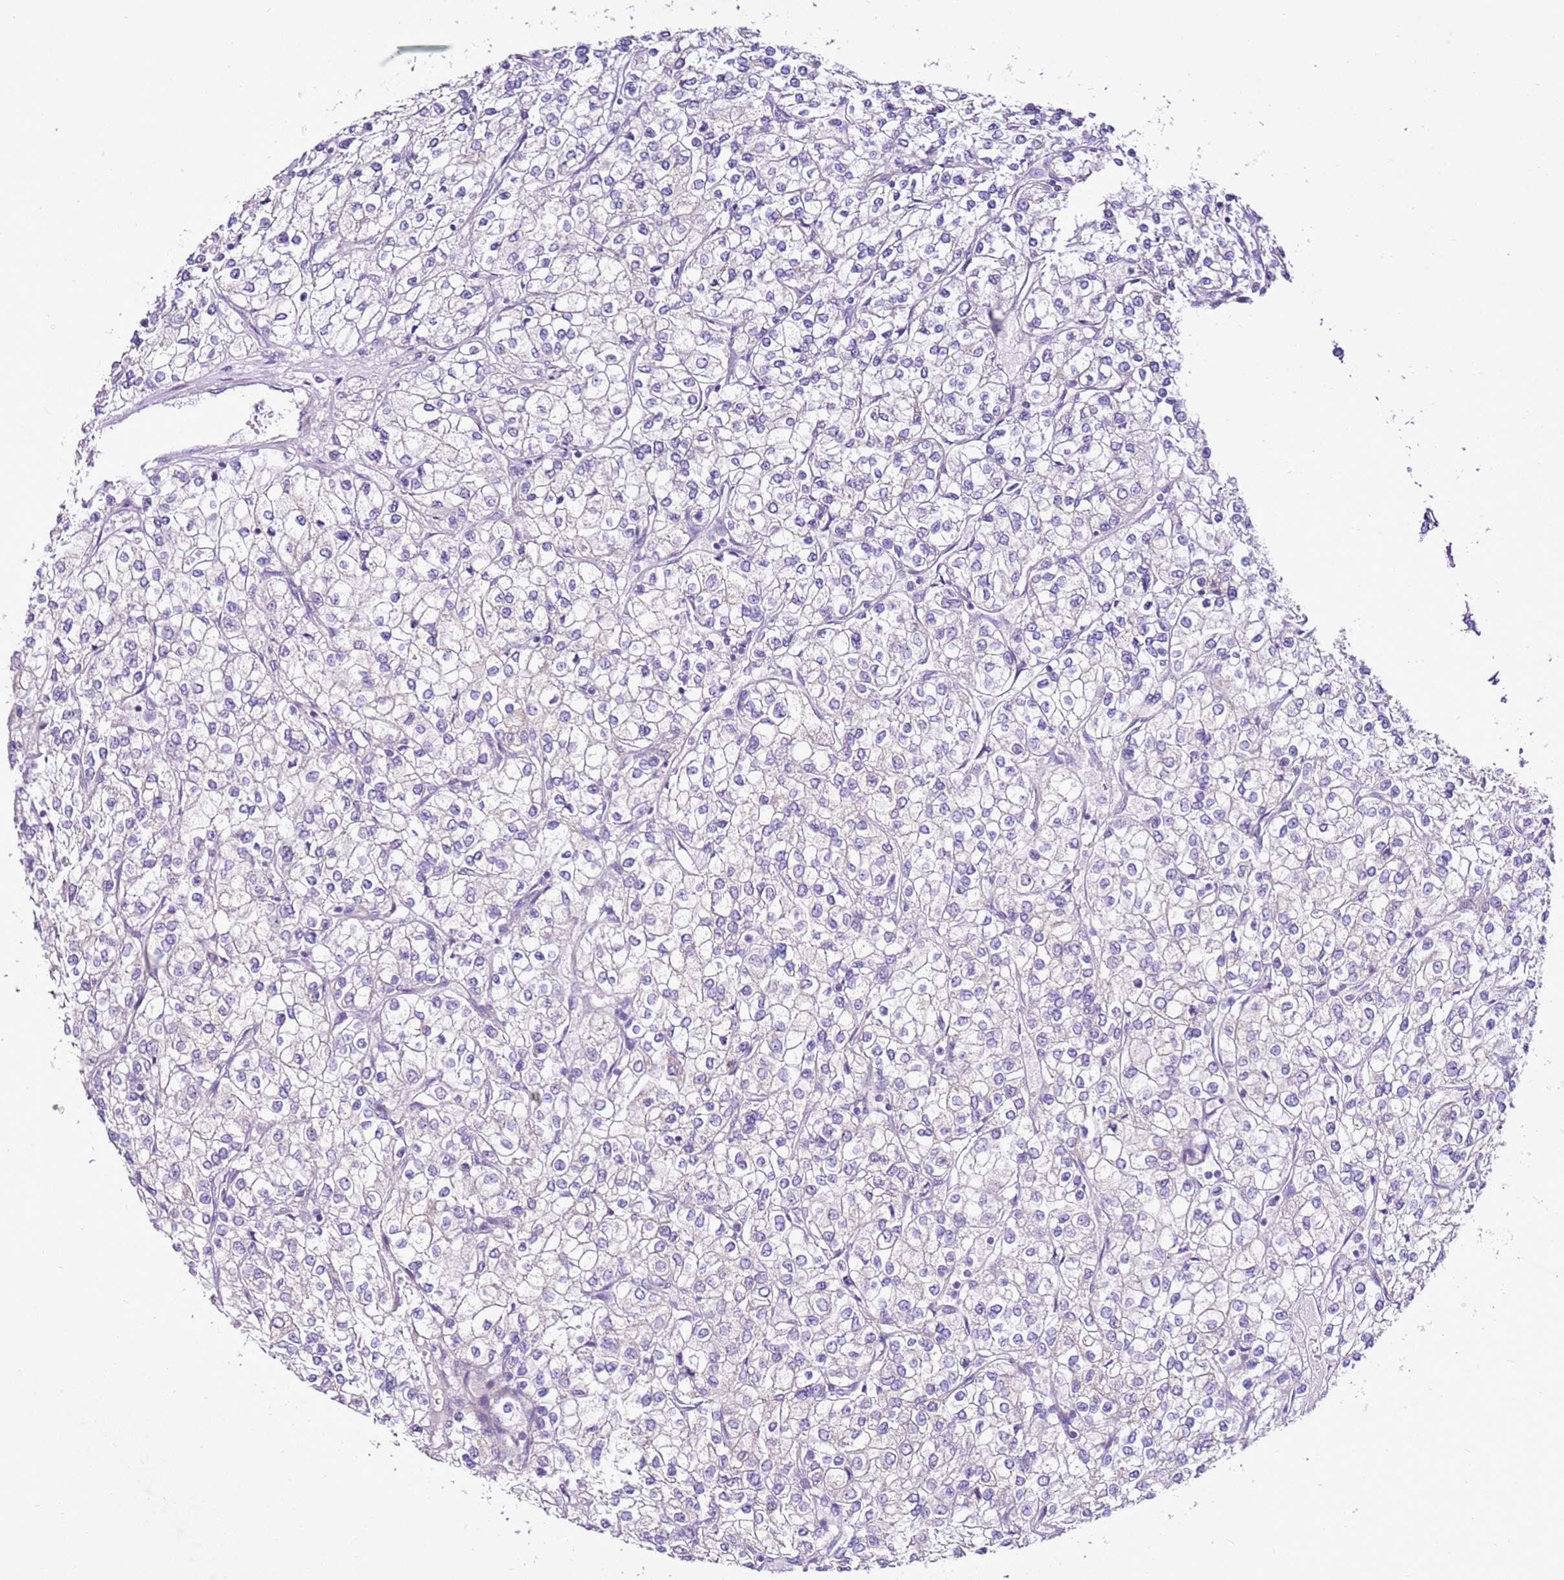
{"staining": {"intensity": "negative", "quantity": "none", "location": "none"}, "tissue": "renal cancer", "cell_type": "Tumor cells", "image_type": "cancer", "snomed": [{"axis": "morphology", "description": "Adenocarcinoma, NOS"}, {"axis": "topography", "description": "Kidney"}], "caption": "The image displays no staining of tumor cells in renal cancer (adenocarcinoma).", "gene": "SLC38A5", "patient": {"sex": "male", "age": 80}}